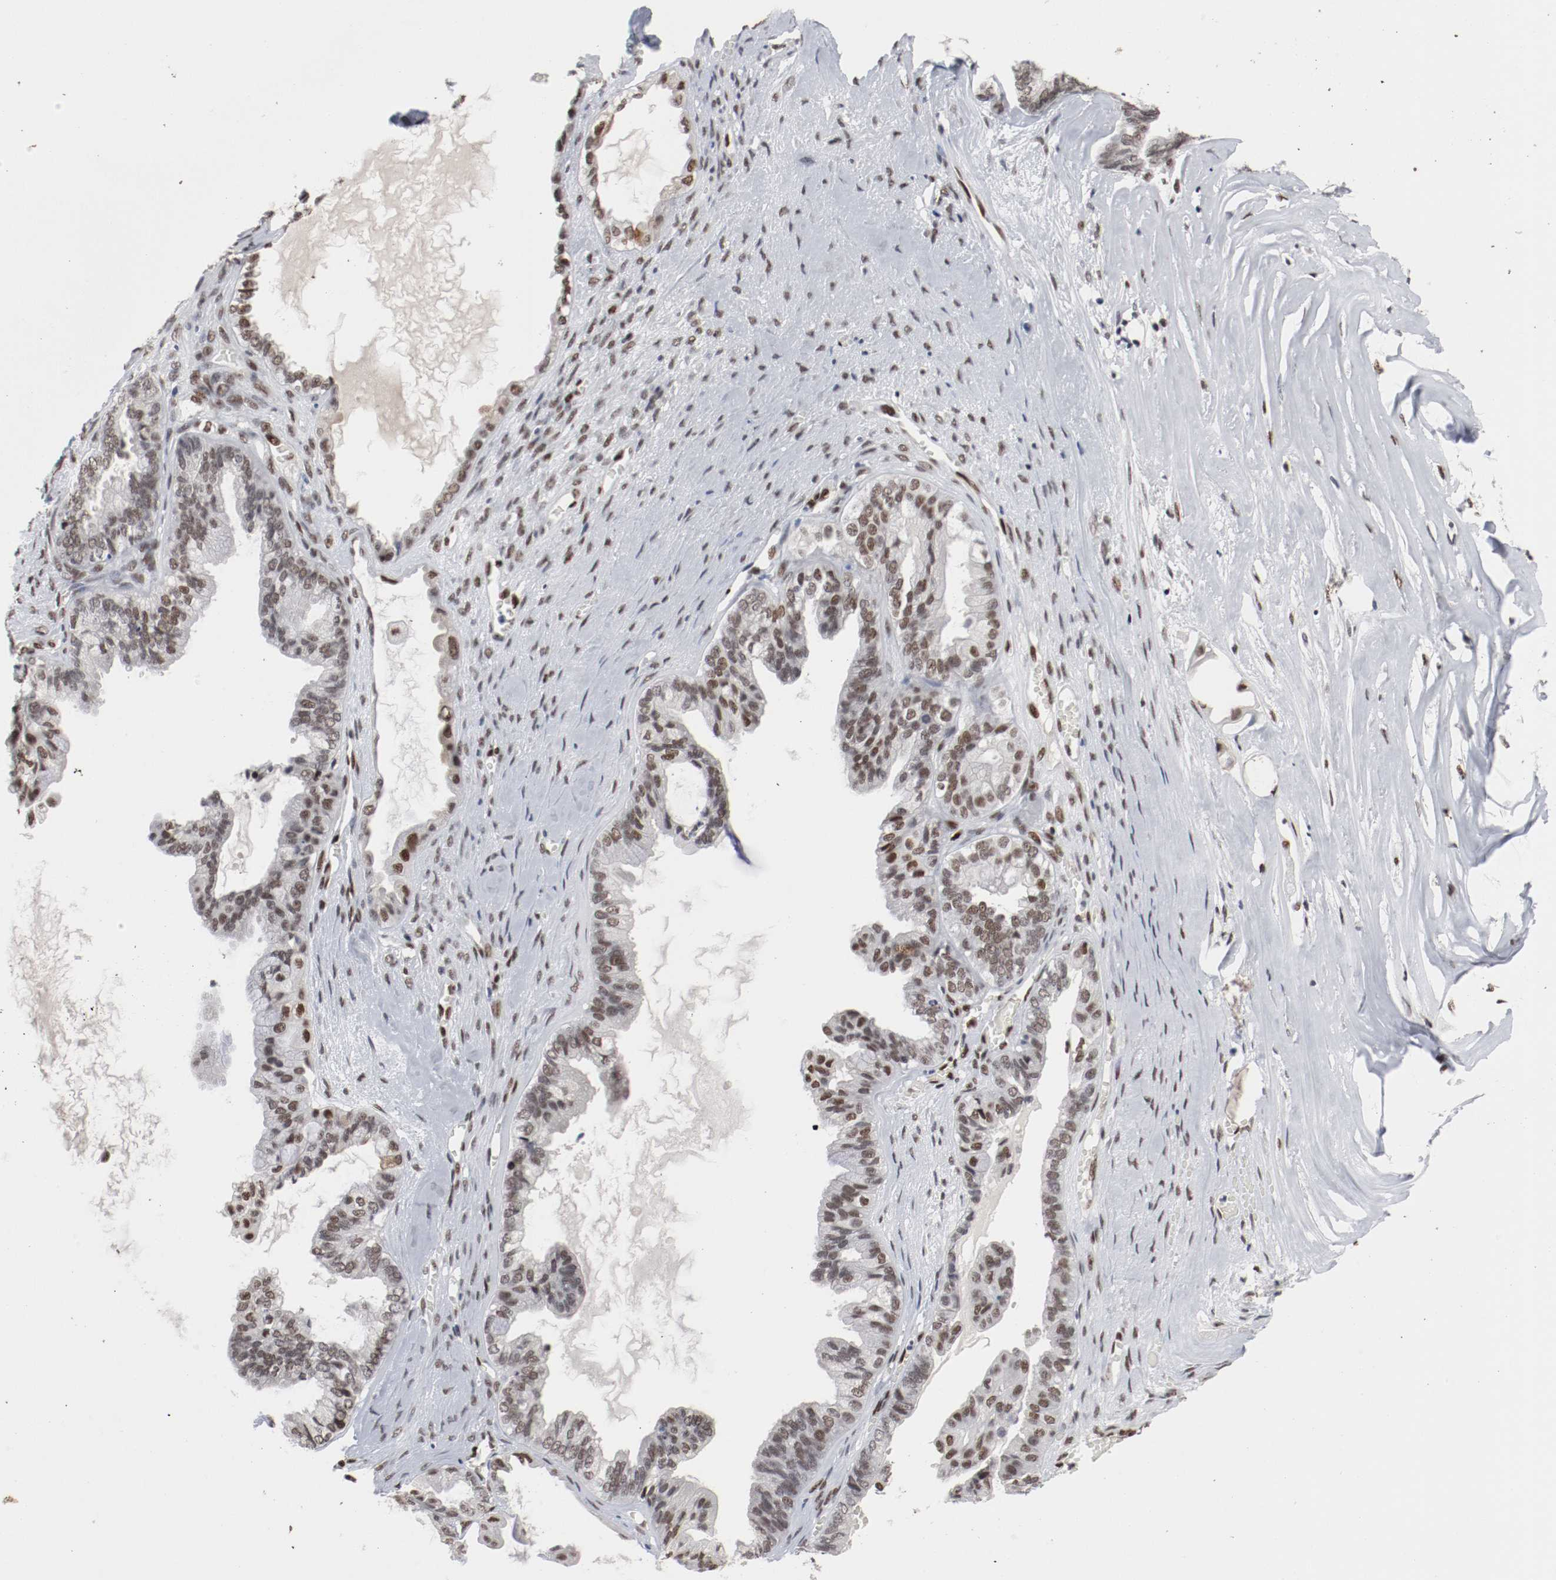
{"staining": {"intensity": "moderate", "quantity": ">75%", "location": "nuclear"}, "tissue": "ovarian cancer", "cell_type": "Tumor cells", "image_type": "cancer", "snomed": [{"axis": "morphology", "description": "Carcinoma, NOS"}, {"axis": "morphology", "description": "Carcinoma, endometroid"}, {"axis": "topography", "description": "Ovary"}], "caption": "Ovarian cancer tissue demonstrates moderate nuclear positivity in about >75% of tumor cells", "gene": "MEF2D", "patient": {"sex": "female", "age": 50}}